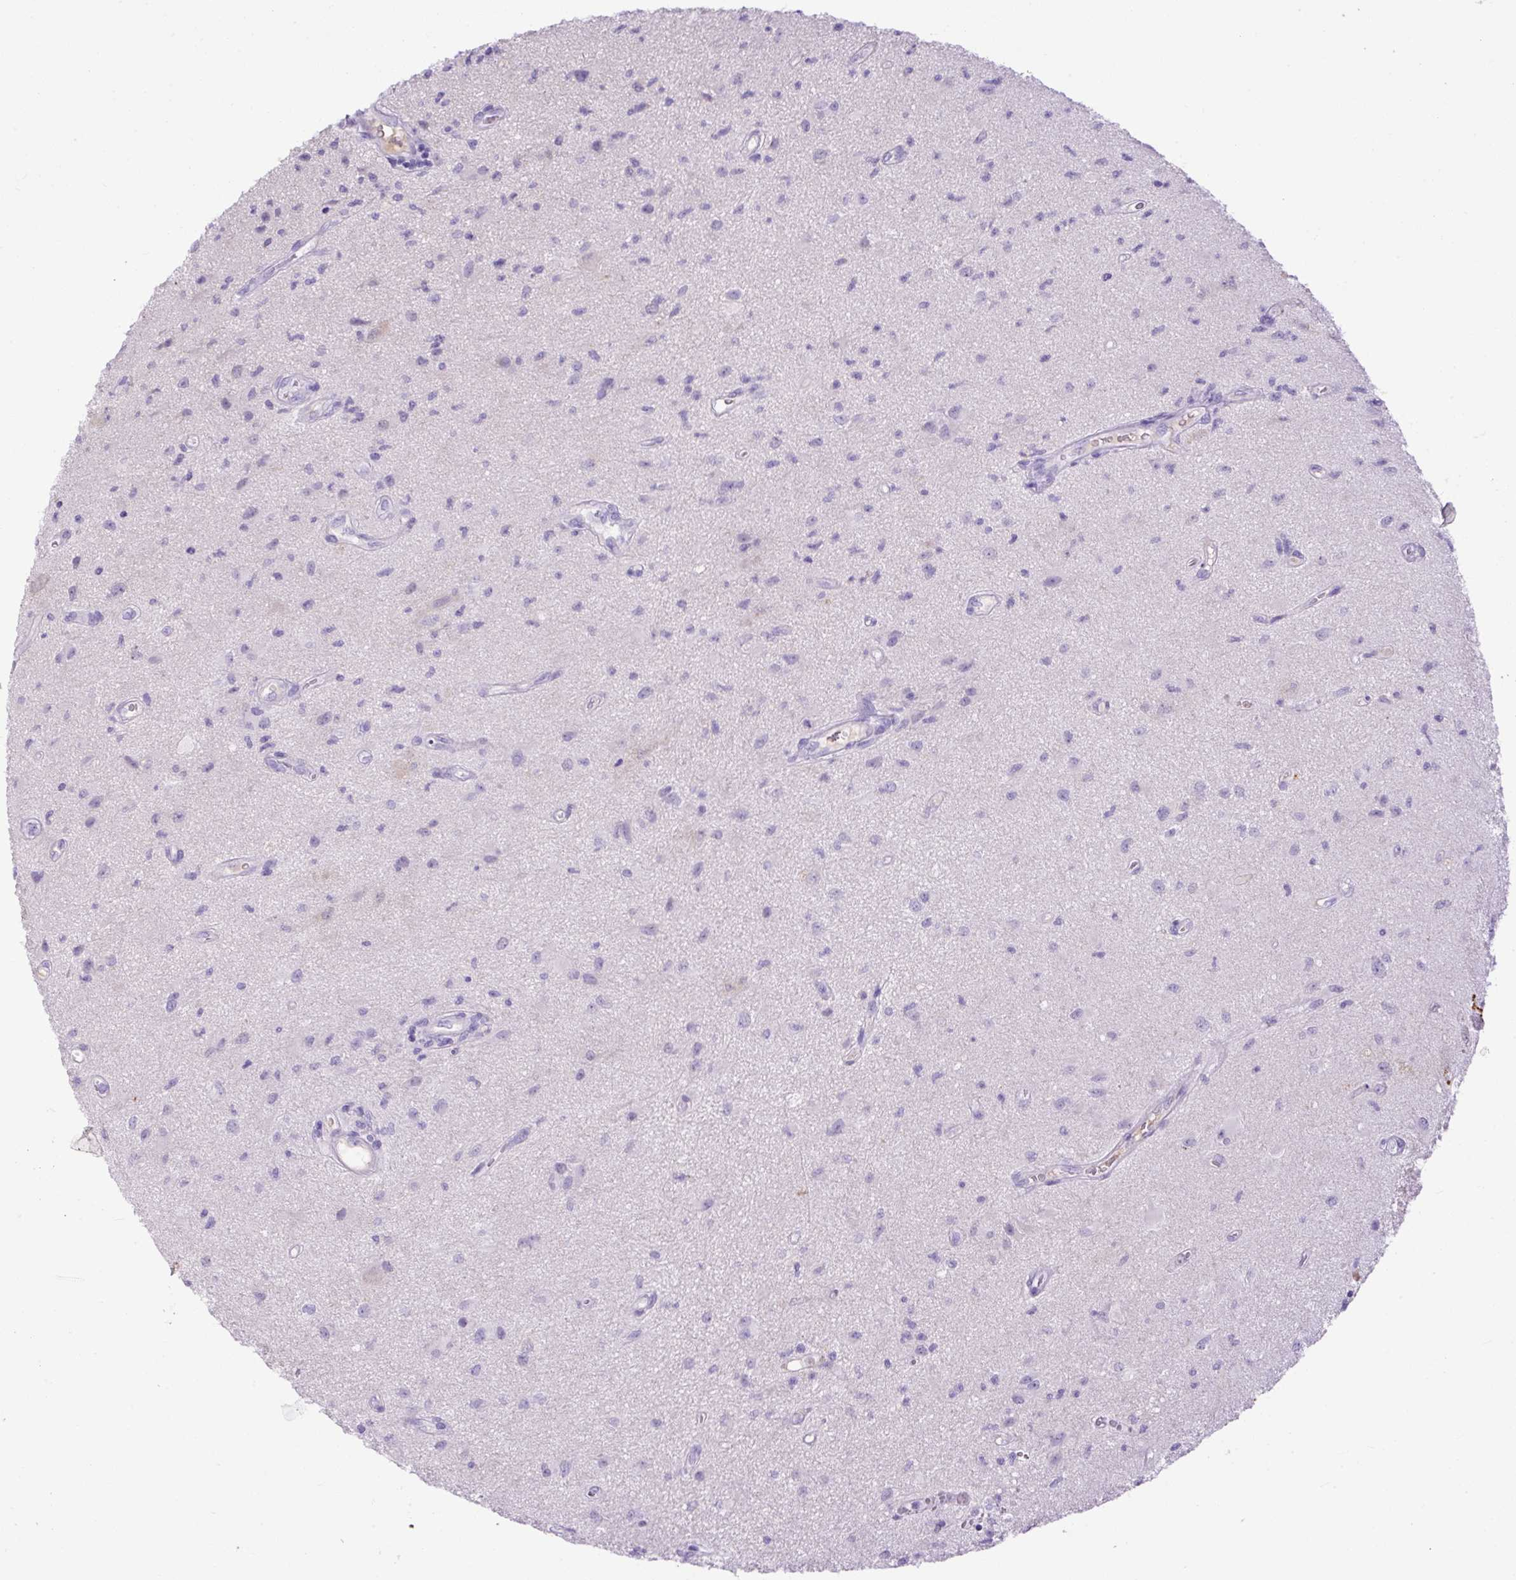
{"staining": {"intensity": "negative", "quantity": "none", "location": "none"}, "tissue": "glioma", "cell_type": "Tumor cells", "image_type": "cancer", "snomed": [{"axis": "morphology", "description": "Glioma, malignant, High grade"}, {"axis": "topography", "description": "Brain"}], "caption": "Tumor cells show no significant protein expression in glioma.", "gene": "SPTBN5", "patient": {"sex": "male", "age": 67}}